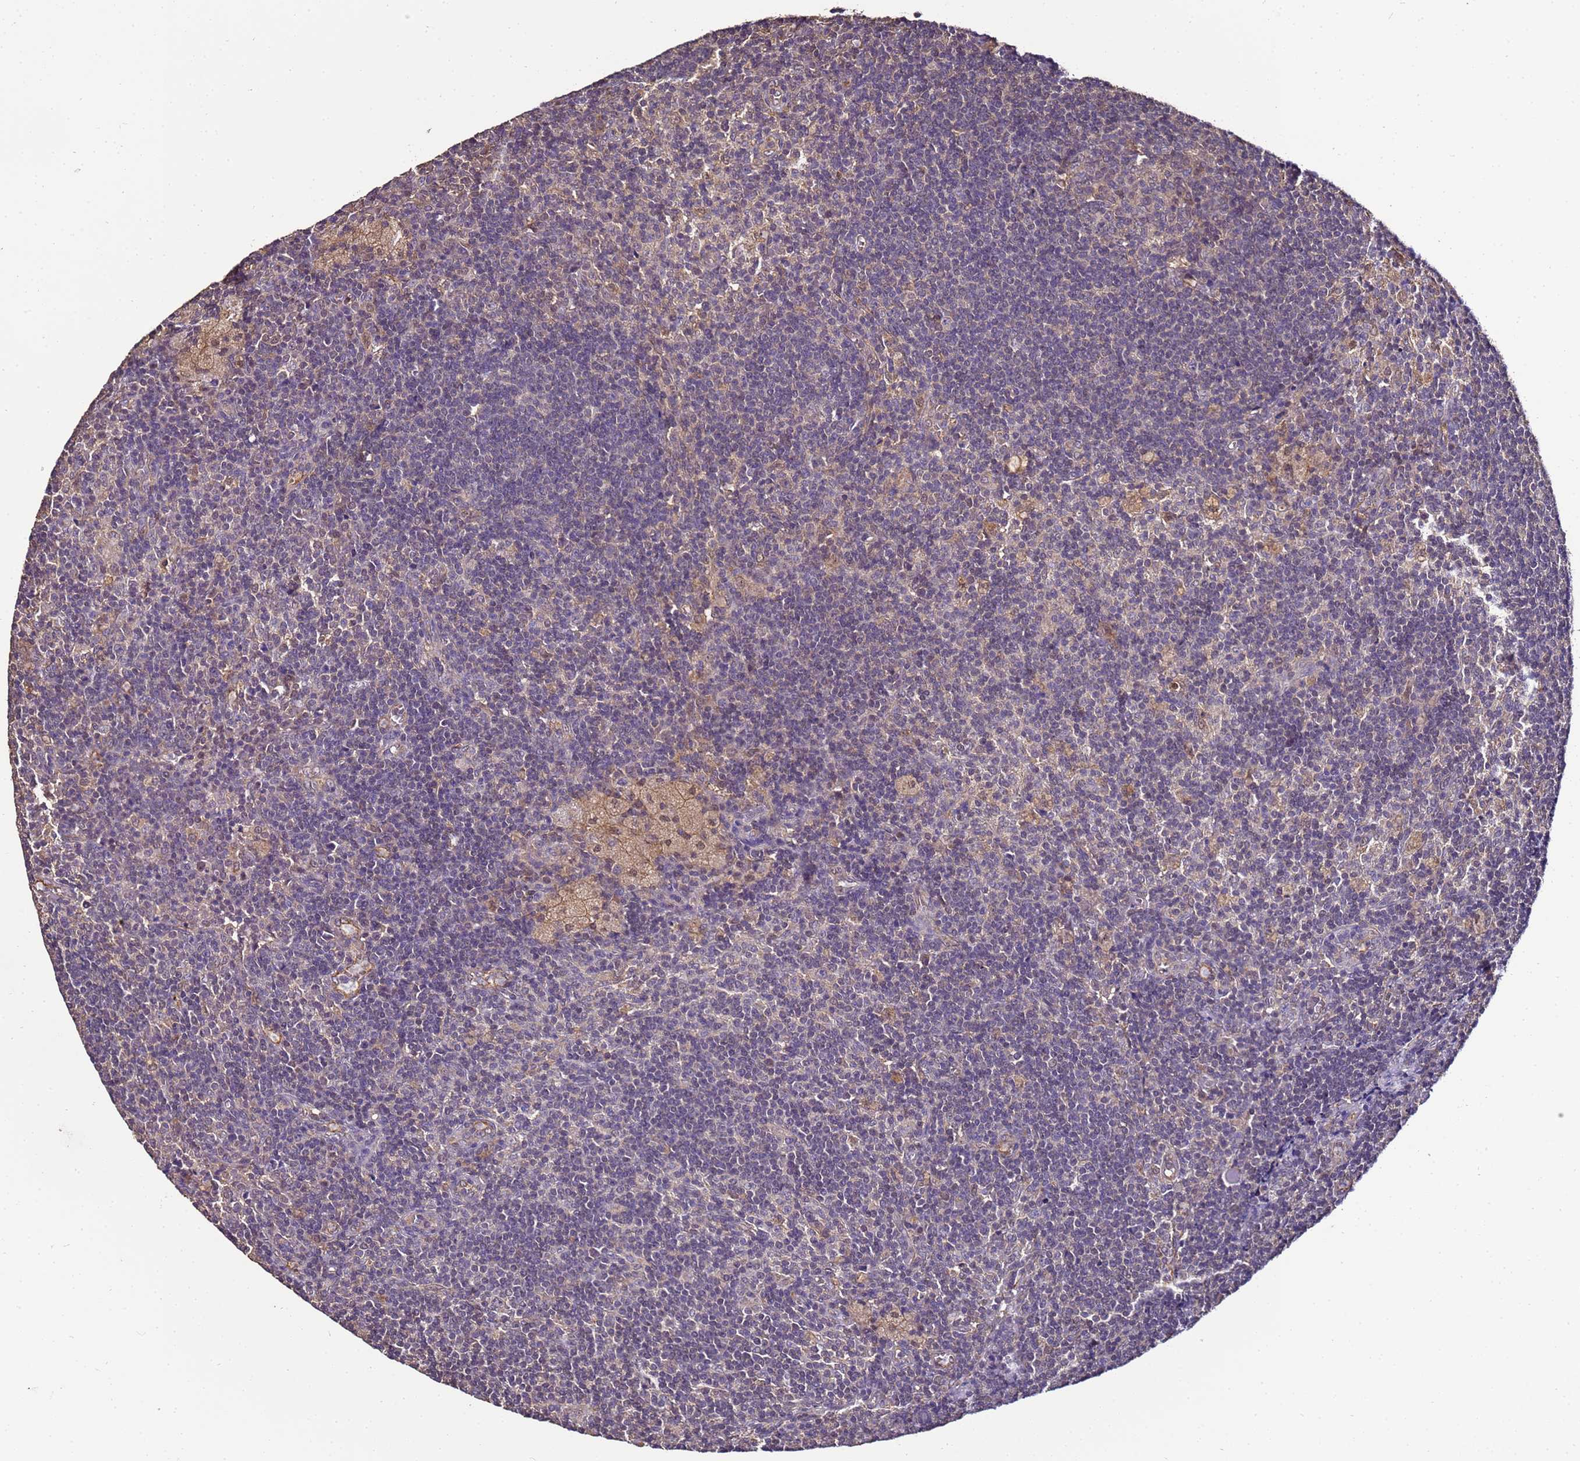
{"staining": {"intensity": "negative", "quantity": "none", "location": "none"}, "tissue": "lymph node", "cell_type": "Germinal center cells", "image_type": "normal", "snomed": [{"axis": "morphology", "description": "Normal tissue, NOS"}, {"axis": "topography", "description": "Lymph node"}], "caption": "Protein analysis of benign lymph node demonstrates no significant expression in germinal center cells. Nuclei are stained in blue.", "gene": "ENOPH1", "patient": {"sex": "male", "age": 69}}